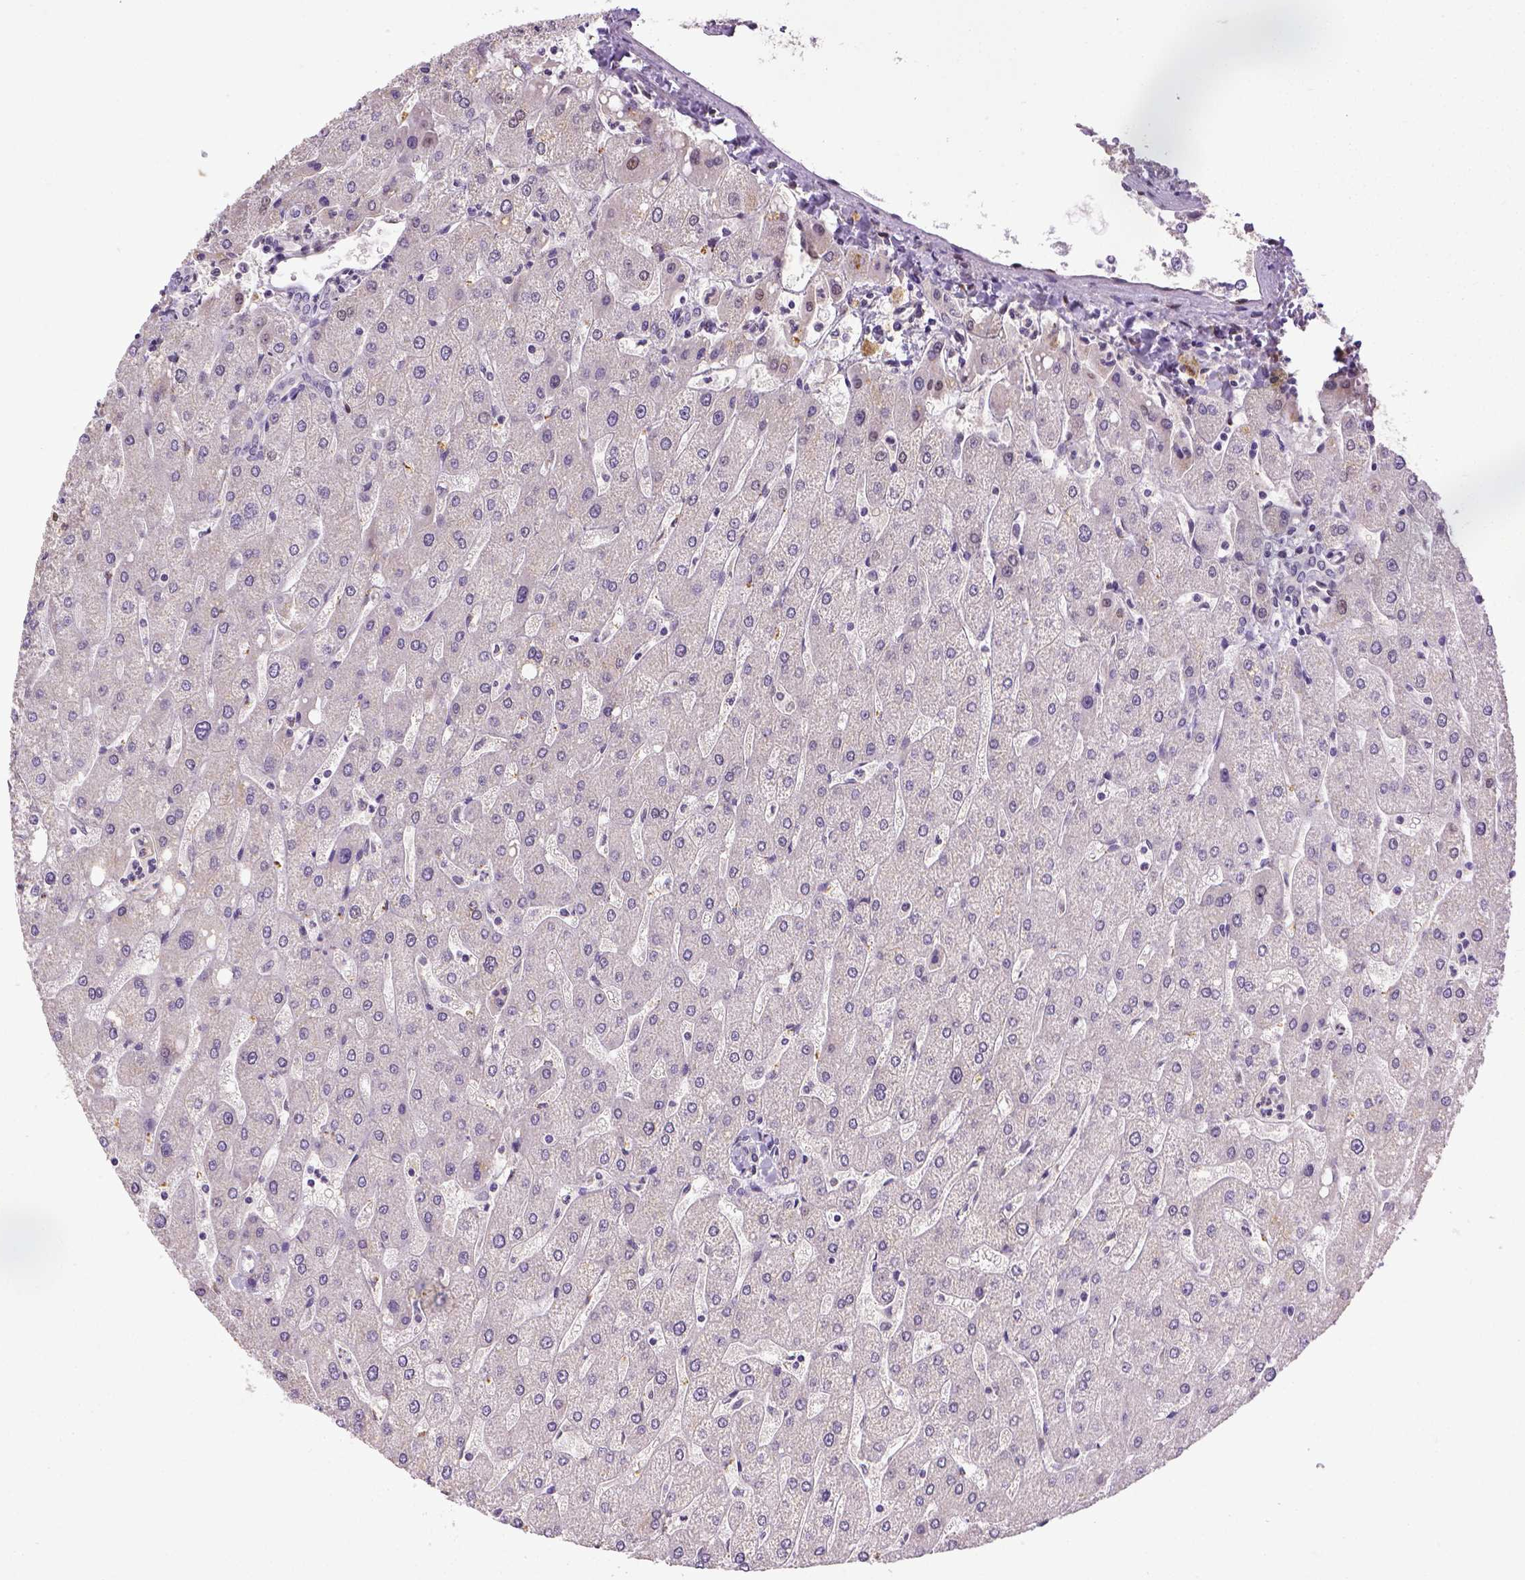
{"staining": {"intensity": "negative", "quantity": "none", "location": "none"}, "tissue": "liver", "cell_type": "Cholangiocytes", "image_type": "normal", "snomed": [{"axis": "morphology", "description": "Normal tissue, NOS"}, {"axis": "topography", "description": "Liver"}], "caption": "Immunohistochemical staining of benign liver reveals no significant staining in cholangiocytes.", "gene": "CDKN1A", "patient": {"sex": "male", "age": 67}}